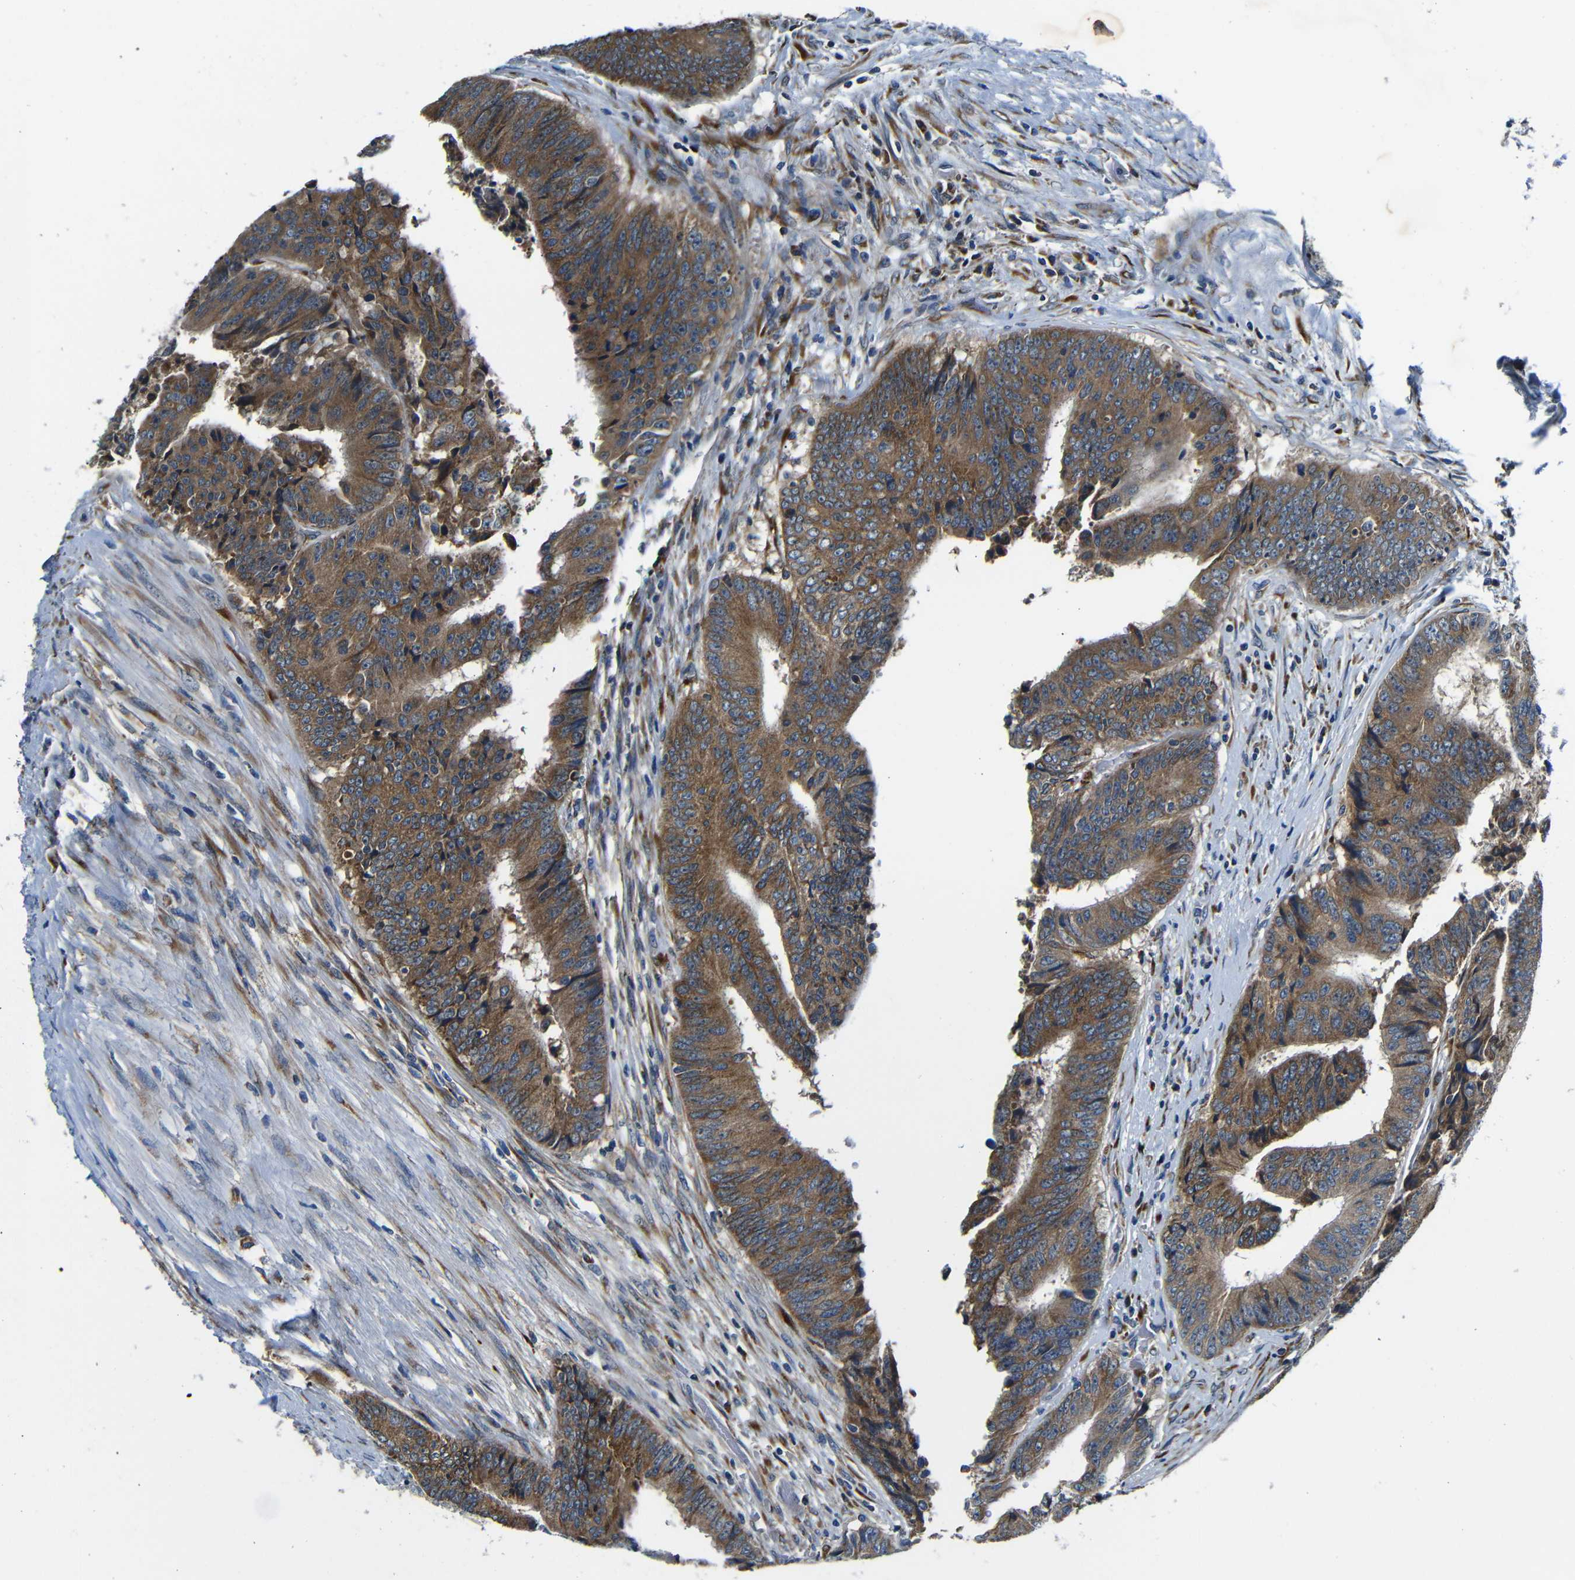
{"staining": {"intensity": "strong", "quantity": ">75%", "location": "cytoplasmic/membranous"}, "tissue": "colorectal cancer", "cell_type": "Tumor cells", "image_type": "cancer", "snomed": [{"axis": "morphology", "description": "Adenocarcinoma, NOS"}, {"axis": "topography", "description": "Rectum"}], "caption": "Immunohistochemistry histopathology image of neoplastic tissue: human colorectal adenocarcinoma stained using IHC shows high levels of strong protein expression localized specifically in the cytoplasmic/membranous of tumor cells, appearing as a cytoplasmic/membranous brown color.", "gene": "FKBP14", "patient": {"sex": "male", "age": 72}}